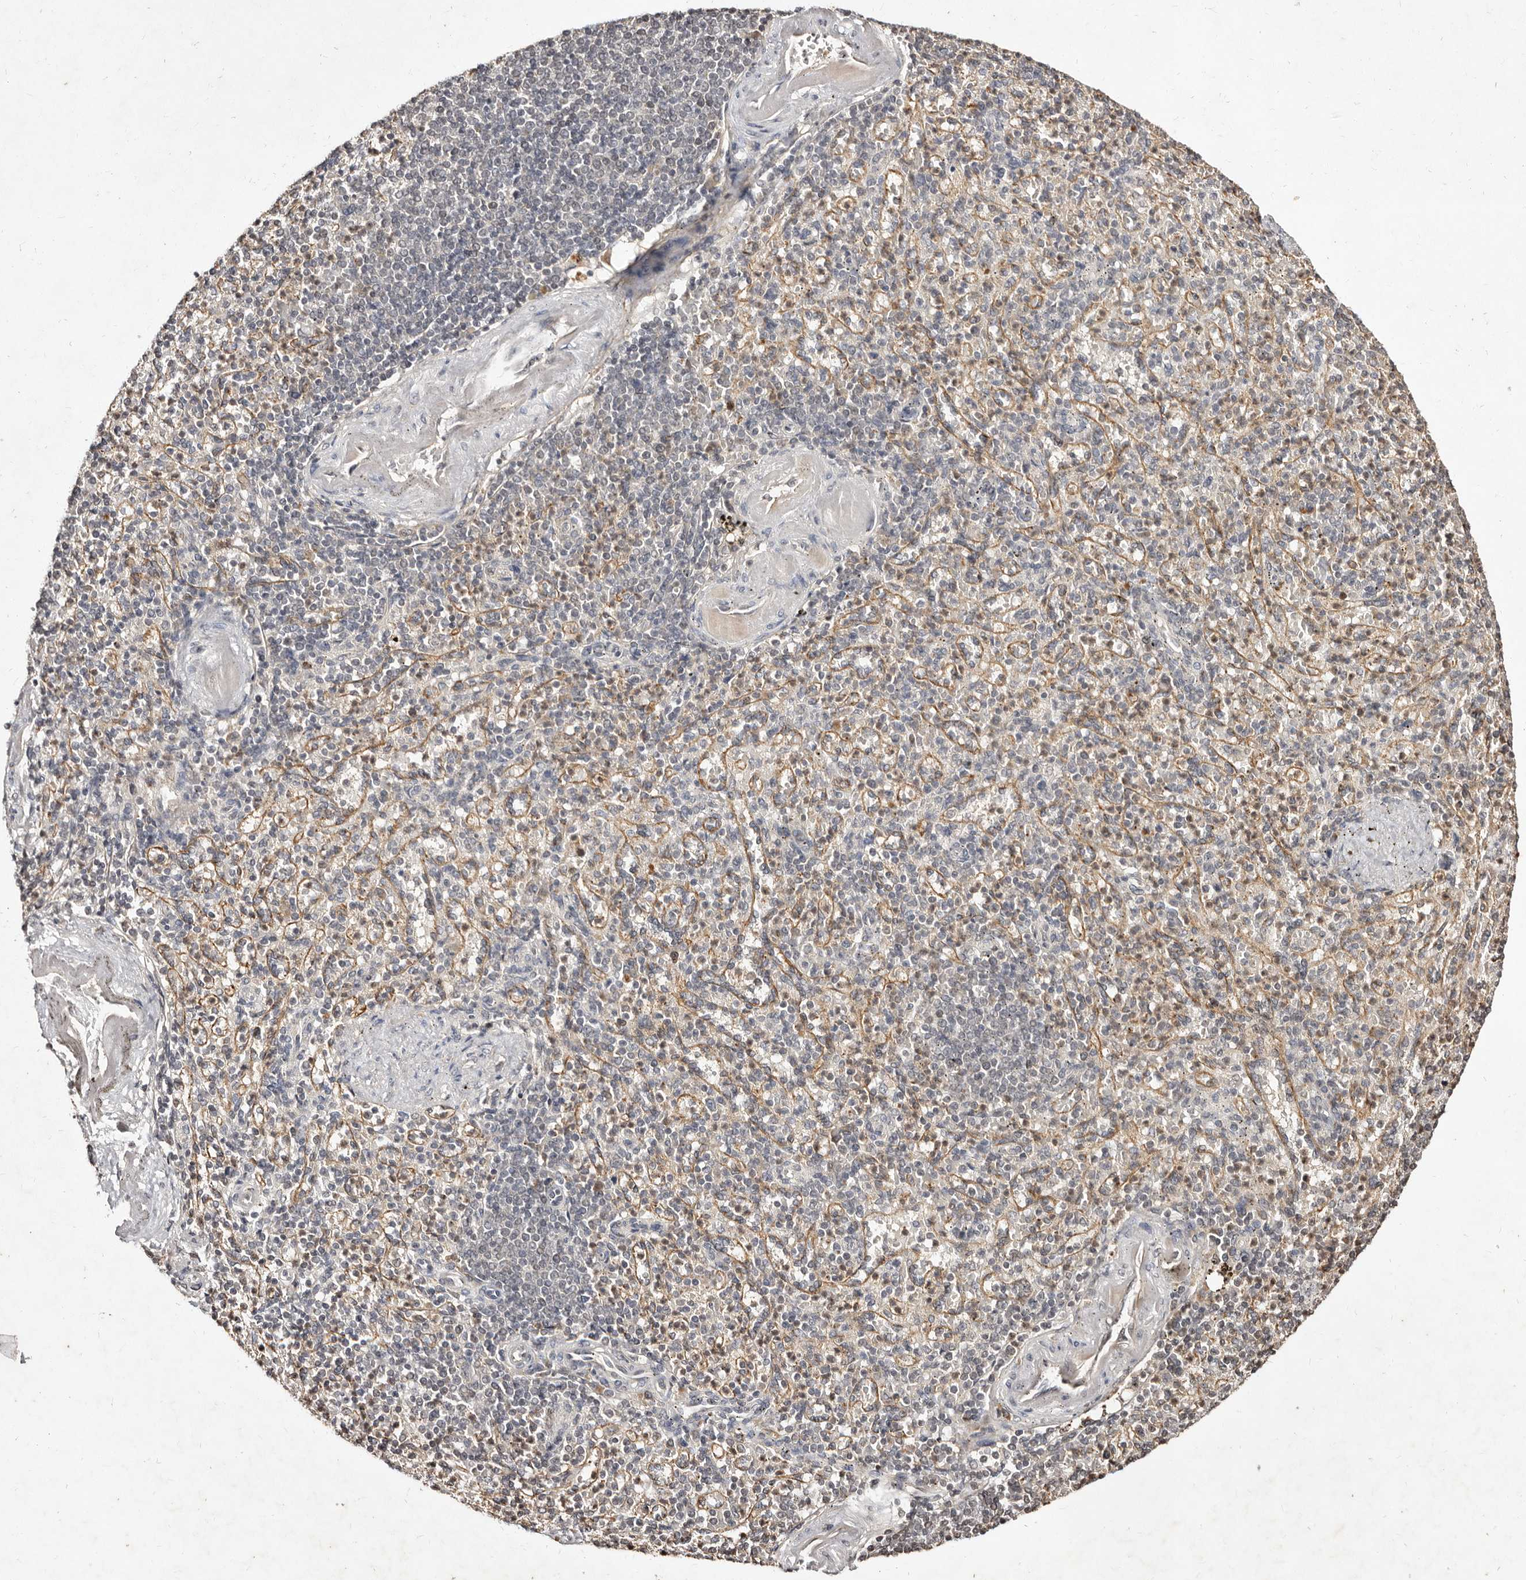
{"staining": {"intensity": "negative", "quantity": "none", "location": "none"}, "tissue": "spleen", "cell_type": "Cells in red pulp", "image_type": "normal", "snomed": [{"axis": "morphology", "description": "Normal tissue, NOS"}, {"axis": "topography", "description": "Spleen"}], "caption": "Cells in red pulp show no significant positivity in normal spleen.", "gene": "LCORL", "patient": {"sex": "female", "age": 74}}